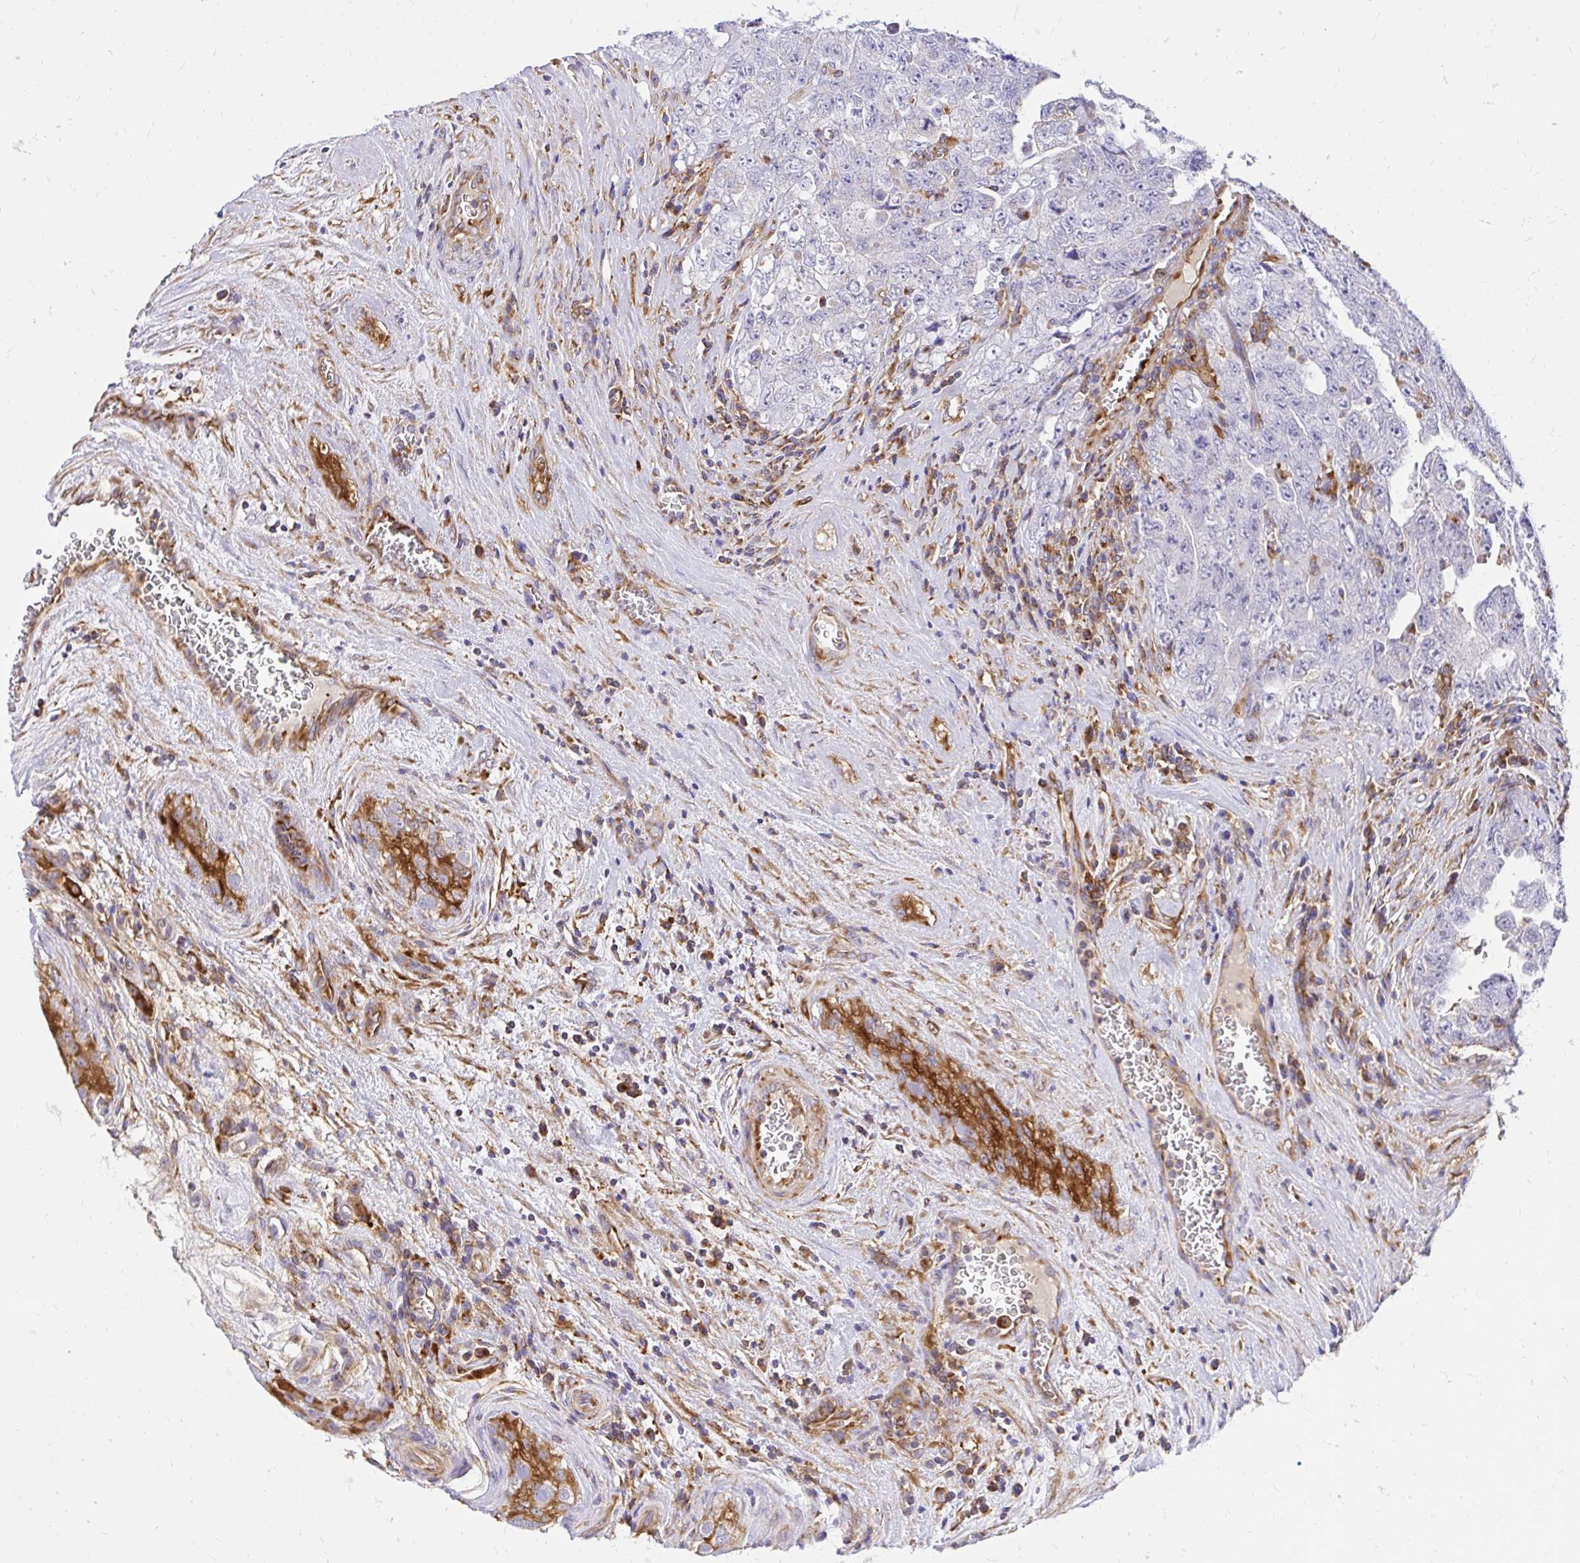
{"staining": {"intensity": "negative", "quantity": "none", "location": "none"}, "tissue": "testis cancer", "cell_type": "Tumor cells", "image_type": "cancer", "snomed": [{"axis": "morphology", "description": "Carcinoma, Embryonal, NOS"}, {"axis": "topography", "description": "Testis"}], "caption": "There is no significant expression in tumor cells of testis cancer (embryonal carcinoma).", "gene": "ABCB10", "patient": {"sex": "male", "age": 28}}